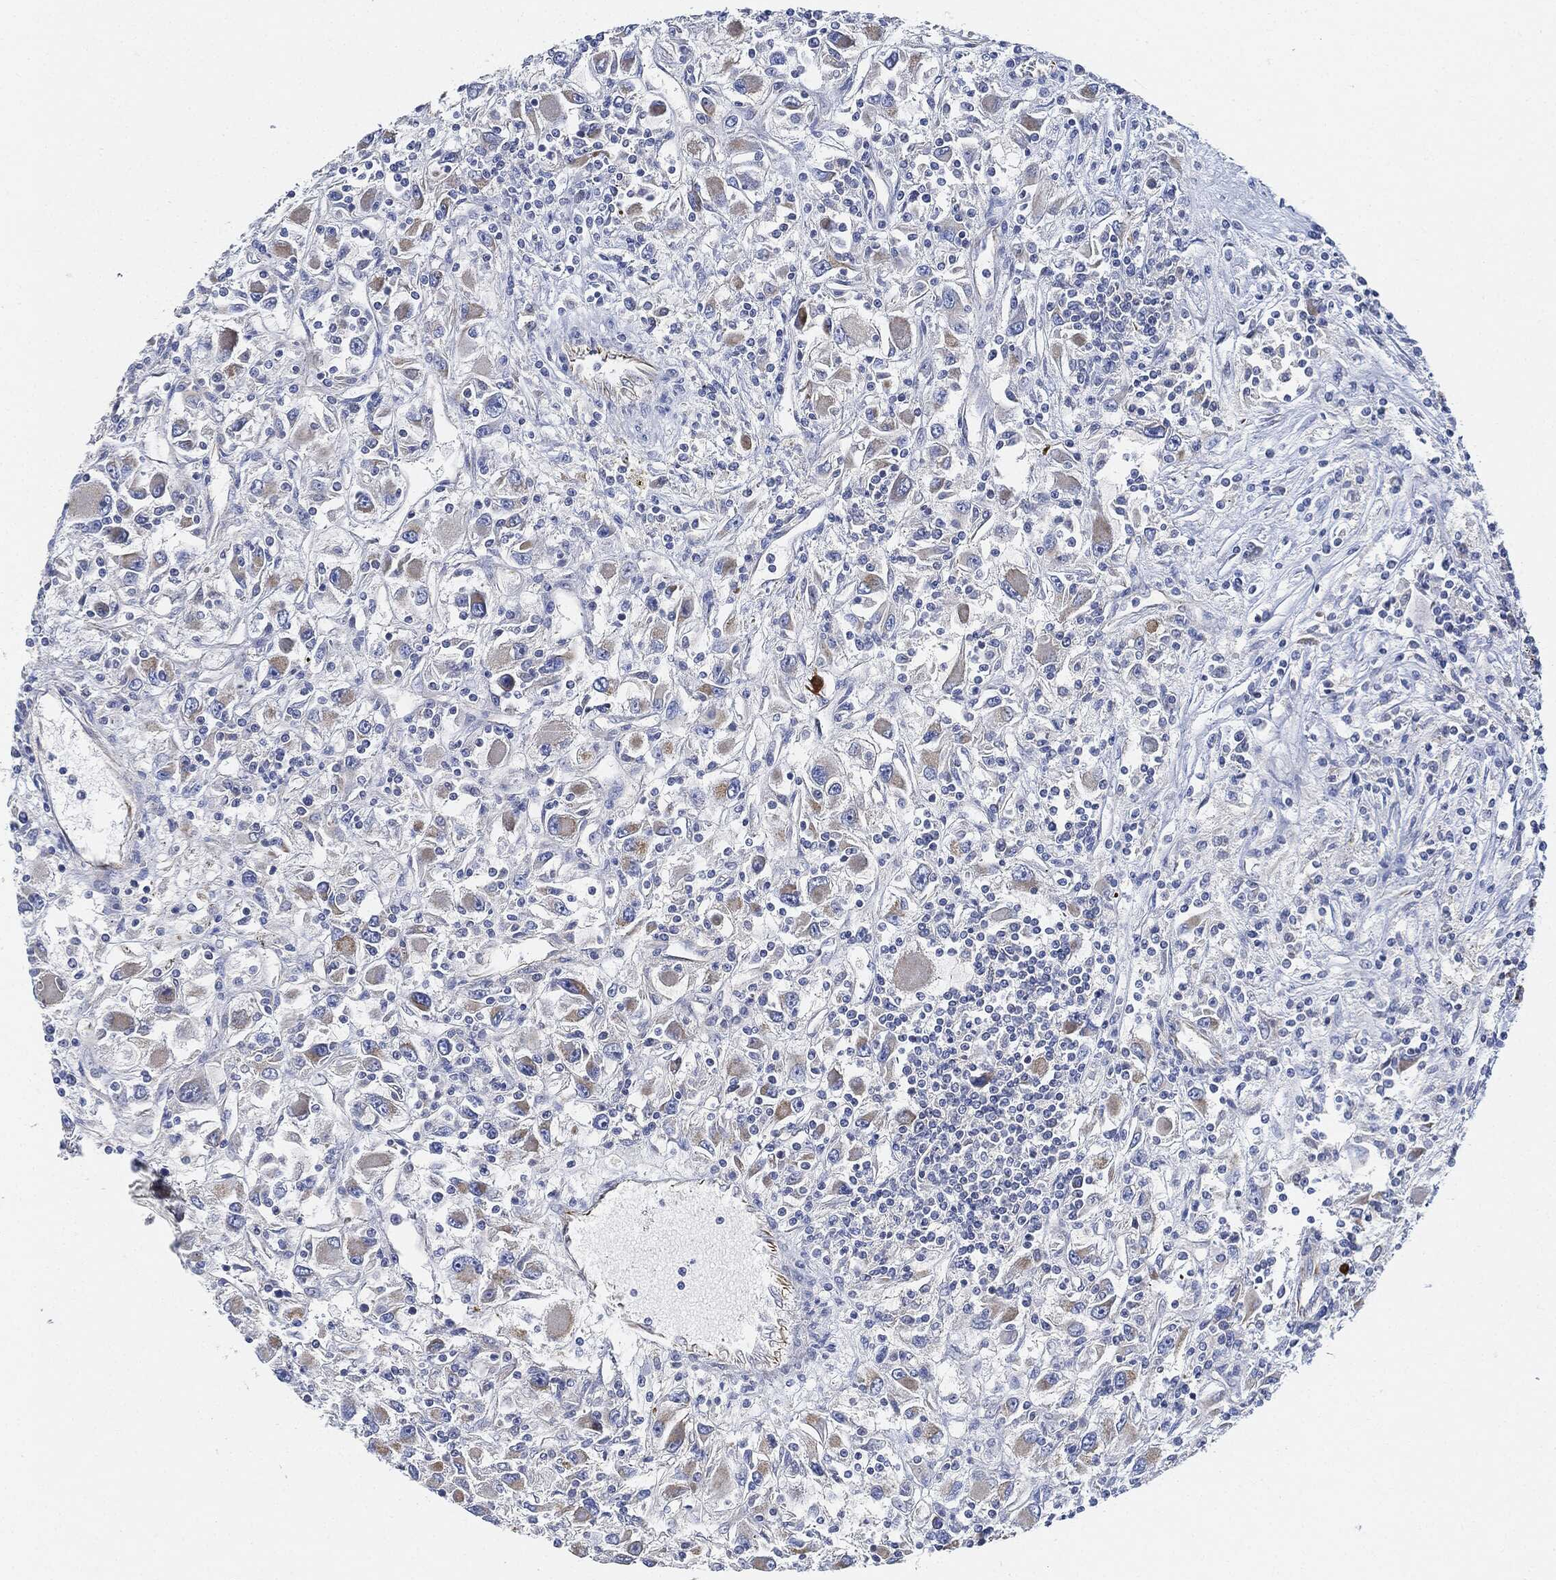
{"staining": {"intensity": "weak", "quantity": "<25%", "location": "cytoplasmic/membranous"}, "tissue": "renal cancer", "cell_type": "Tumor cells", "image_type": "cancer", "snomed": [{"axis": "morphology", "description": "Adenocarcinoma, NOS"}, {"axis": "topography", "description": "Kidney"}], "caption": "DAB immunohistochemical staining of adenocarcinoma (renal) demonstrates no significant expression in tumor cells.", "gene": "THSD1", "patient": {"sex": "female", "age": 67}}